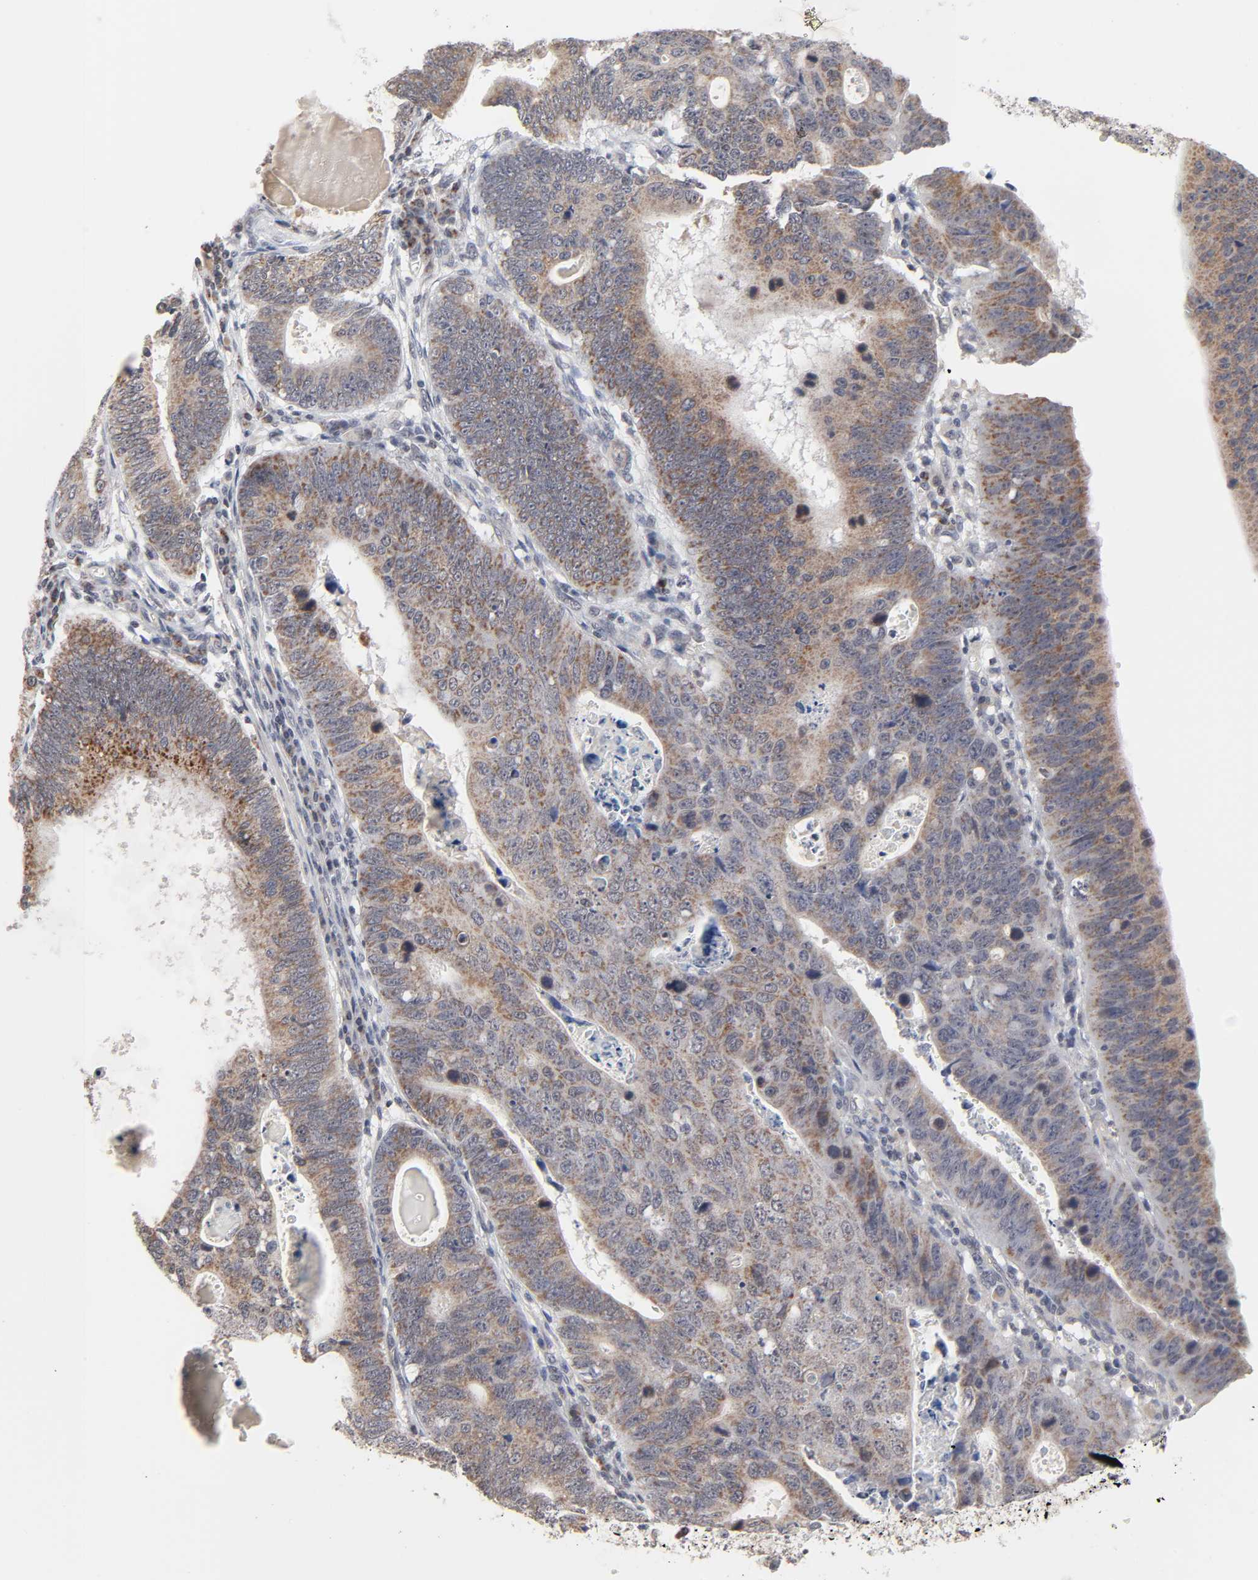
{"staining": {"intensity": "moderate", "quantity": ">75%", "location": "cytoplasmic/membranous"}, "tissue": "stomach cancer", "cell_type": "Tumor cells", "image_type": "cancer", "snomed": [{"axis": "morphology", "description": "Adenocarcinoma, NOS"}, {"axis": "topography", "description": "Stomach"}], "caption": "IHC staining of stomach cancer (adenocarcinoma), which displays medium levels of moderate cytoplasmic/membranous expression in about >75% of tumor cells indicating moderate cytoplasmic/membranous protein staining. The staining was performed using DAB (3,3'-diaminobenzidine) (brown) for protein detection and nuclei were counterstained in hematoxylin (blue).", "gene": "AUH", "patient": {"sex": "male", "age": 59}}